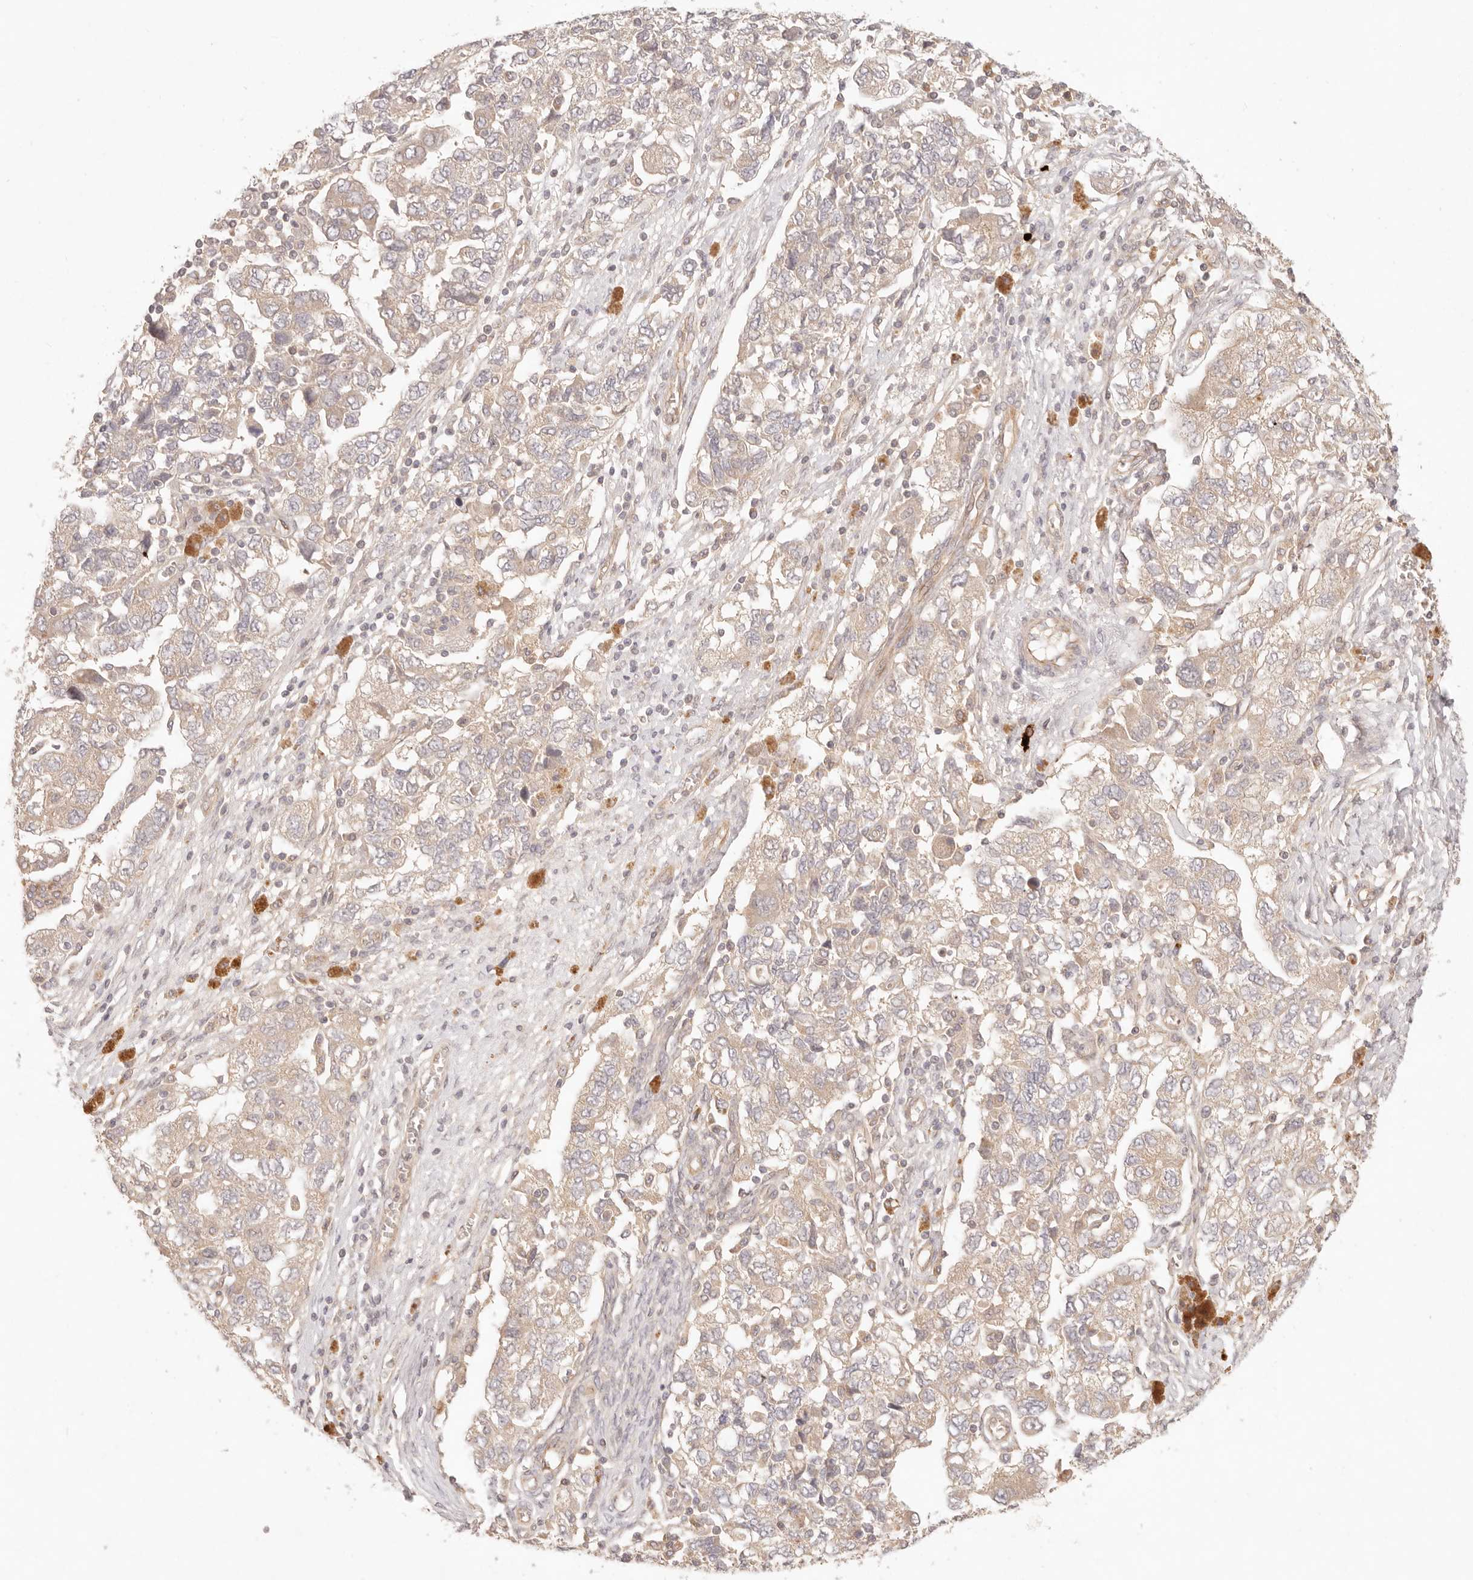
{"staining": {"intensity": "weak", "quantity": "<25%", "location": "cytoplasmic/membranous"}, "tissue": "ovarian cancer", "cell_type": "Tumor cells", "image_type": "cancer", "snomed": [{"axis": "morphology", "description": "Carcinoma, NOS"}, {"axis": "morphology", "description": "Cystadenocarcinoma, serous, NOS"}, {"axis": "topography", "description": "Ovary"}], "caption": "There is no significant expression in tumor cells of ovarian cancer (carcinoma).", "gene": "PPP1R3B", "patient": {"sex": "female", "age": 69}}